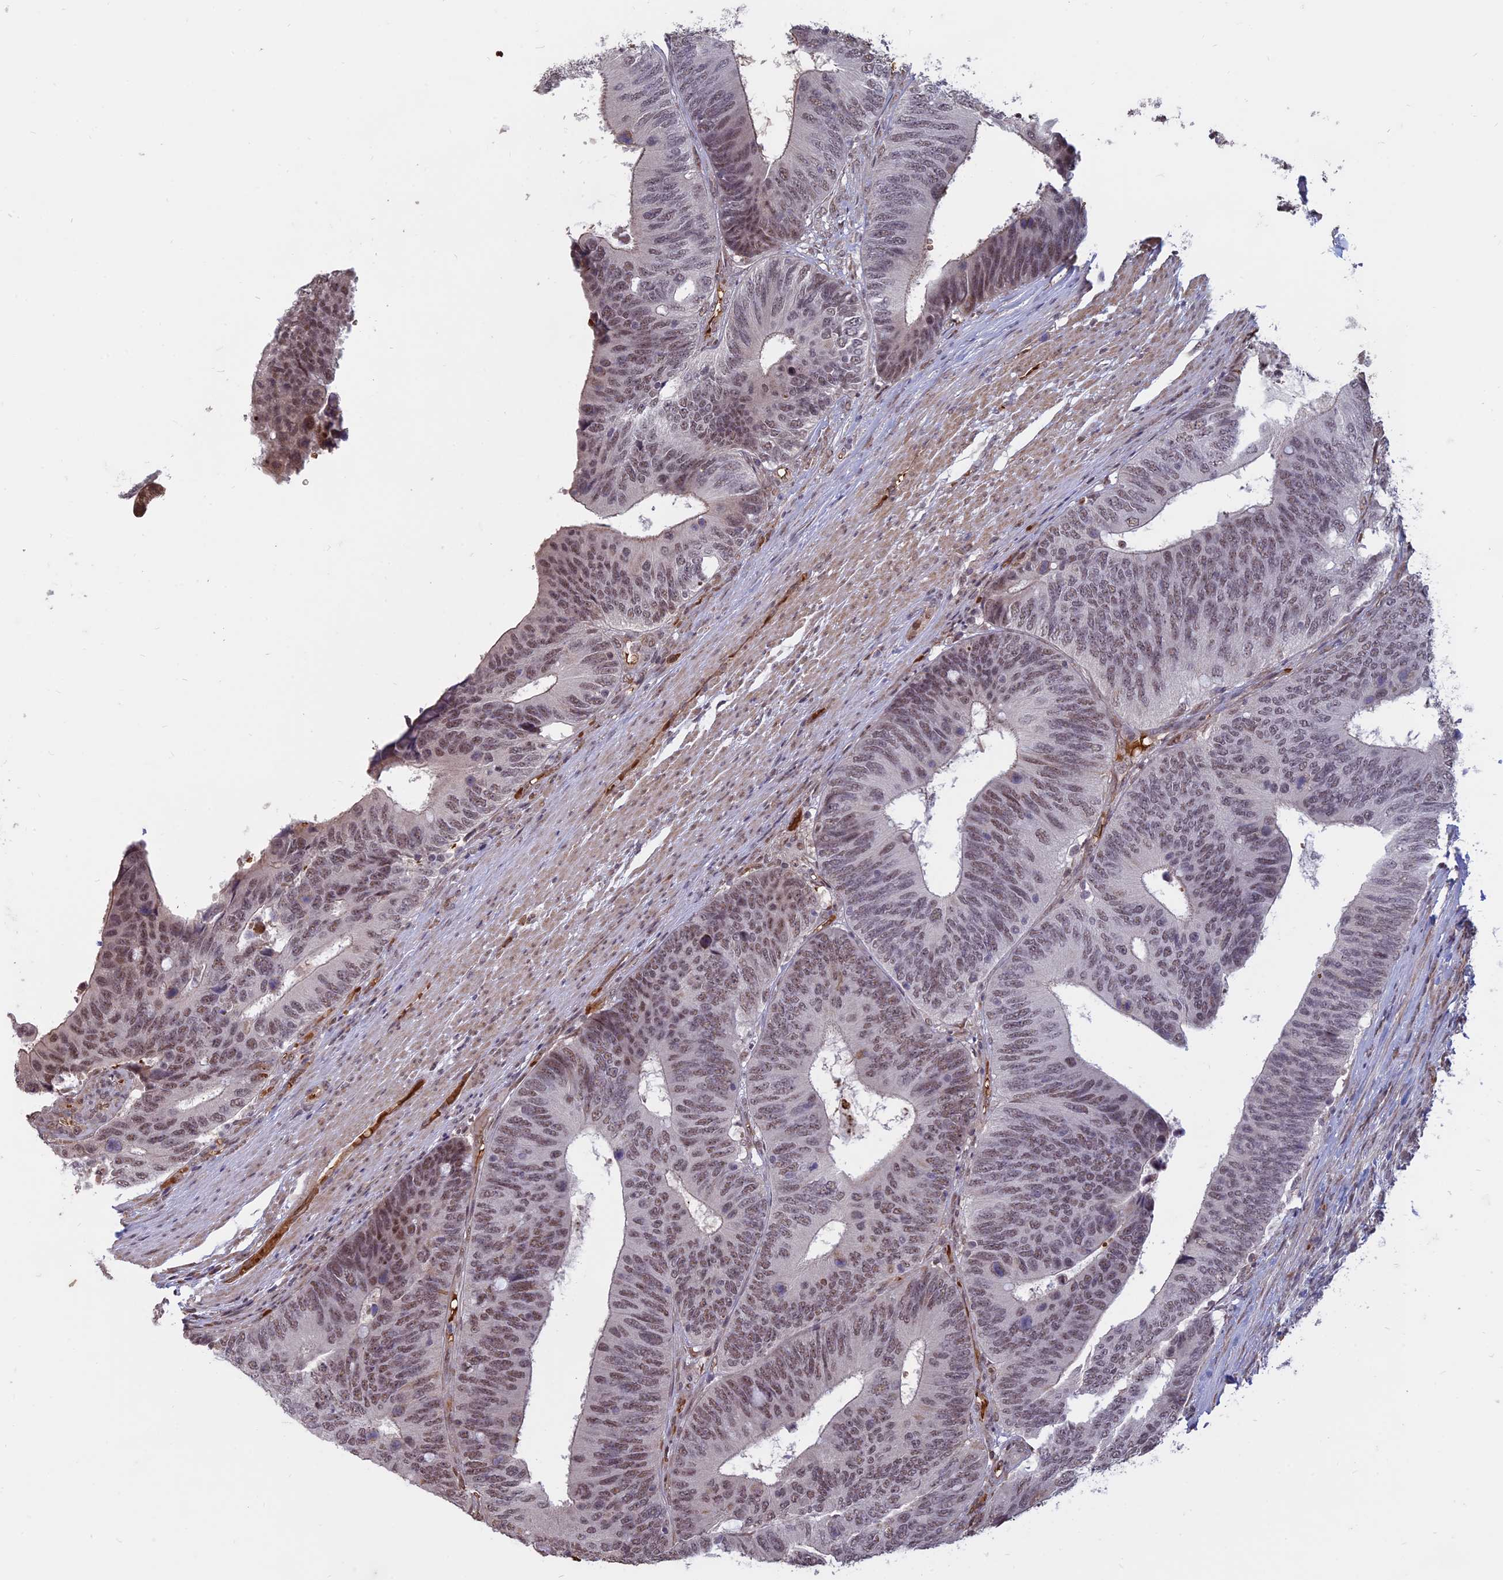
{"staining": {"intensity": "moderate", "quantity": "25%-75%", "location": "nuclear"}, "tissue": "colorectal cancer", "cell_type": "Tumor cells", "image_type": "cancer", "snomed": [{"axis": "morphology", "description": "Adenocarcinoma, NOS"}, {"axis": "topography", "description": "Colon"}], "caption": "Adenocarcinoma (colorectal) stained with DAB immunohistochemistry (IHC) displays medium levels of moderate nuclear expression in approximately 25%-75% of tumor cells.", "gene": "MFAP1", "patient": {"sex": "male", "age": 87}}